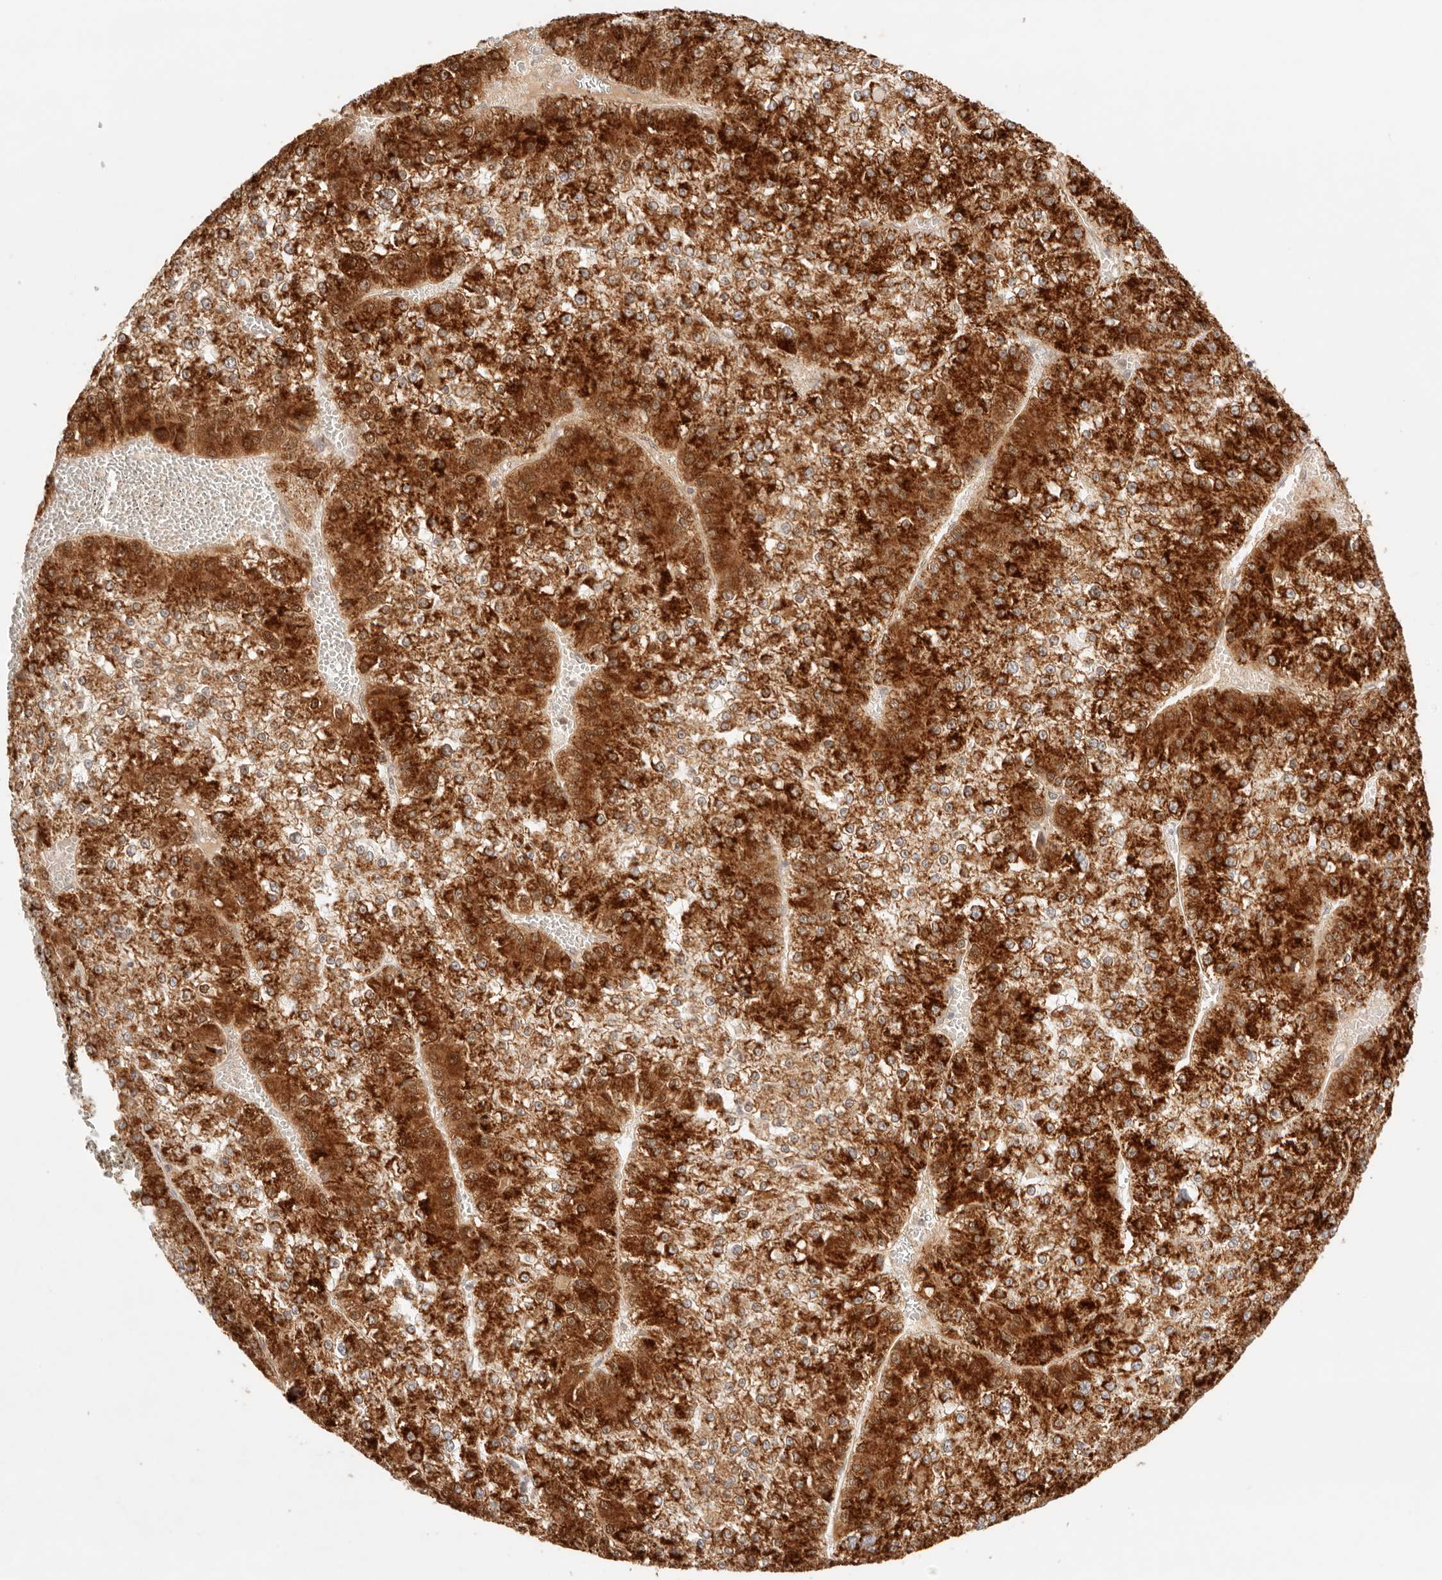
{"staining": {"intensity": "strong", "quantity": ">75%", "location": "cytoplasmic/membranous"}, "tissue": "liver cancer", "cell_type": "Tumor cells", "image_type": "cancer", "snomed": [{"axis": "morphology", "description": "Carcinoma, Hepatocellular, NOS"}, {"axis": "topography", "description": "Liver"}], "caption": "Immunohistochemical staining of liver hepatocellular carcinoma shows high levels of strong cytoplasmic/membranous protein positivity in about >75% of tumor cells.", "gene": "COA6", "patient": {"sex": "female", "age": 73}}